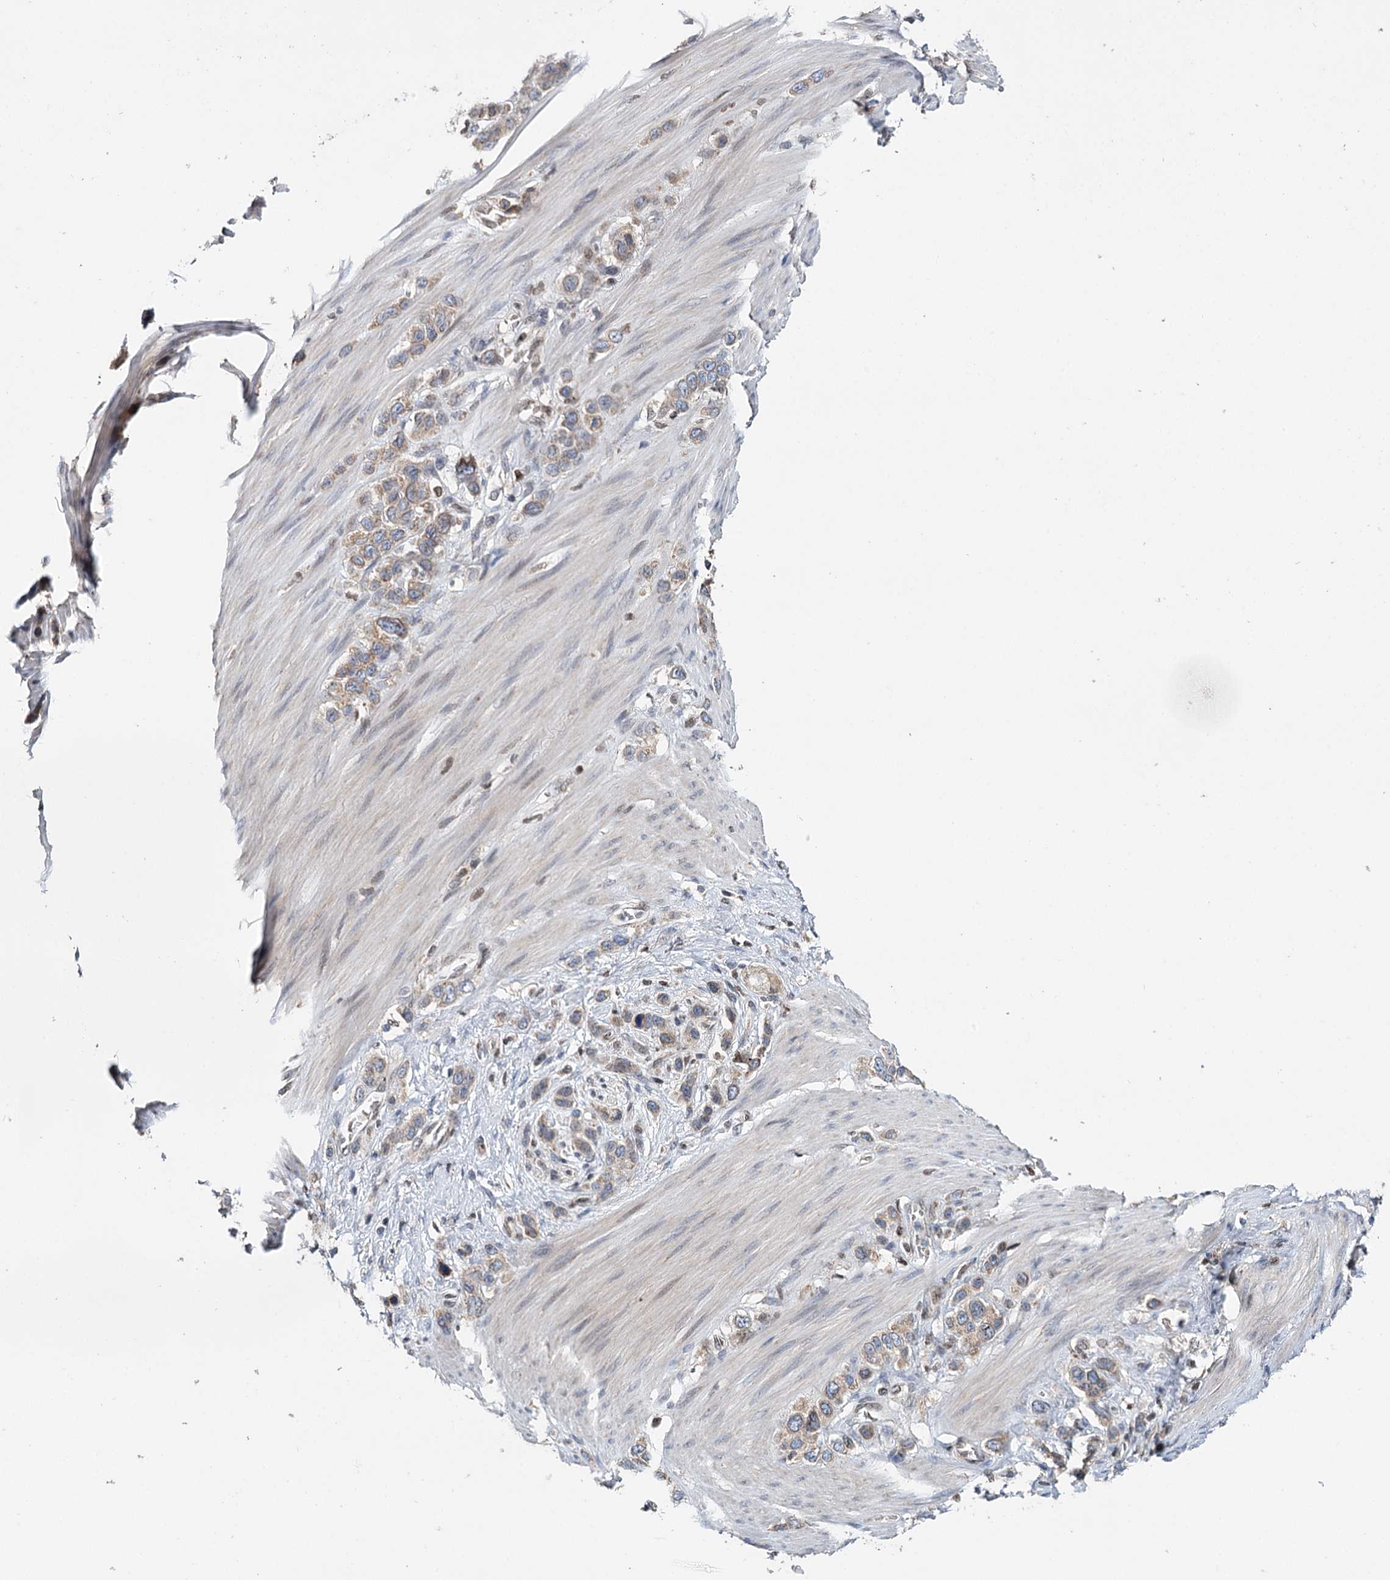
{"staining": {"intensity": "weak", "quantity": "25%-75%", "location": "cytoplasmic/membranous"}, "tissue": "stomach cancer", "cell_type": "Tumor cells", "image_type": "cancer", "snomed": [{"axis": "morphology", "description": "Adenocarcinoma, NOS"}, {"axis": "morphology", "description": "Adenocarcinoma, High grade"}, {"axis": "topography", "description": "Stomach, upper"}, {"axis": "topography", "description": "Stomach, lower"}], "caption": "Stomach cancer stained with DAB immunohistochemistry (IHC) displays low levels of weak cytoplasmic/membranous positivity in approximately 25%-75% of tumor cells.", "gene": "CFAP46", "patient": {"sex": "female", "age": 65}}